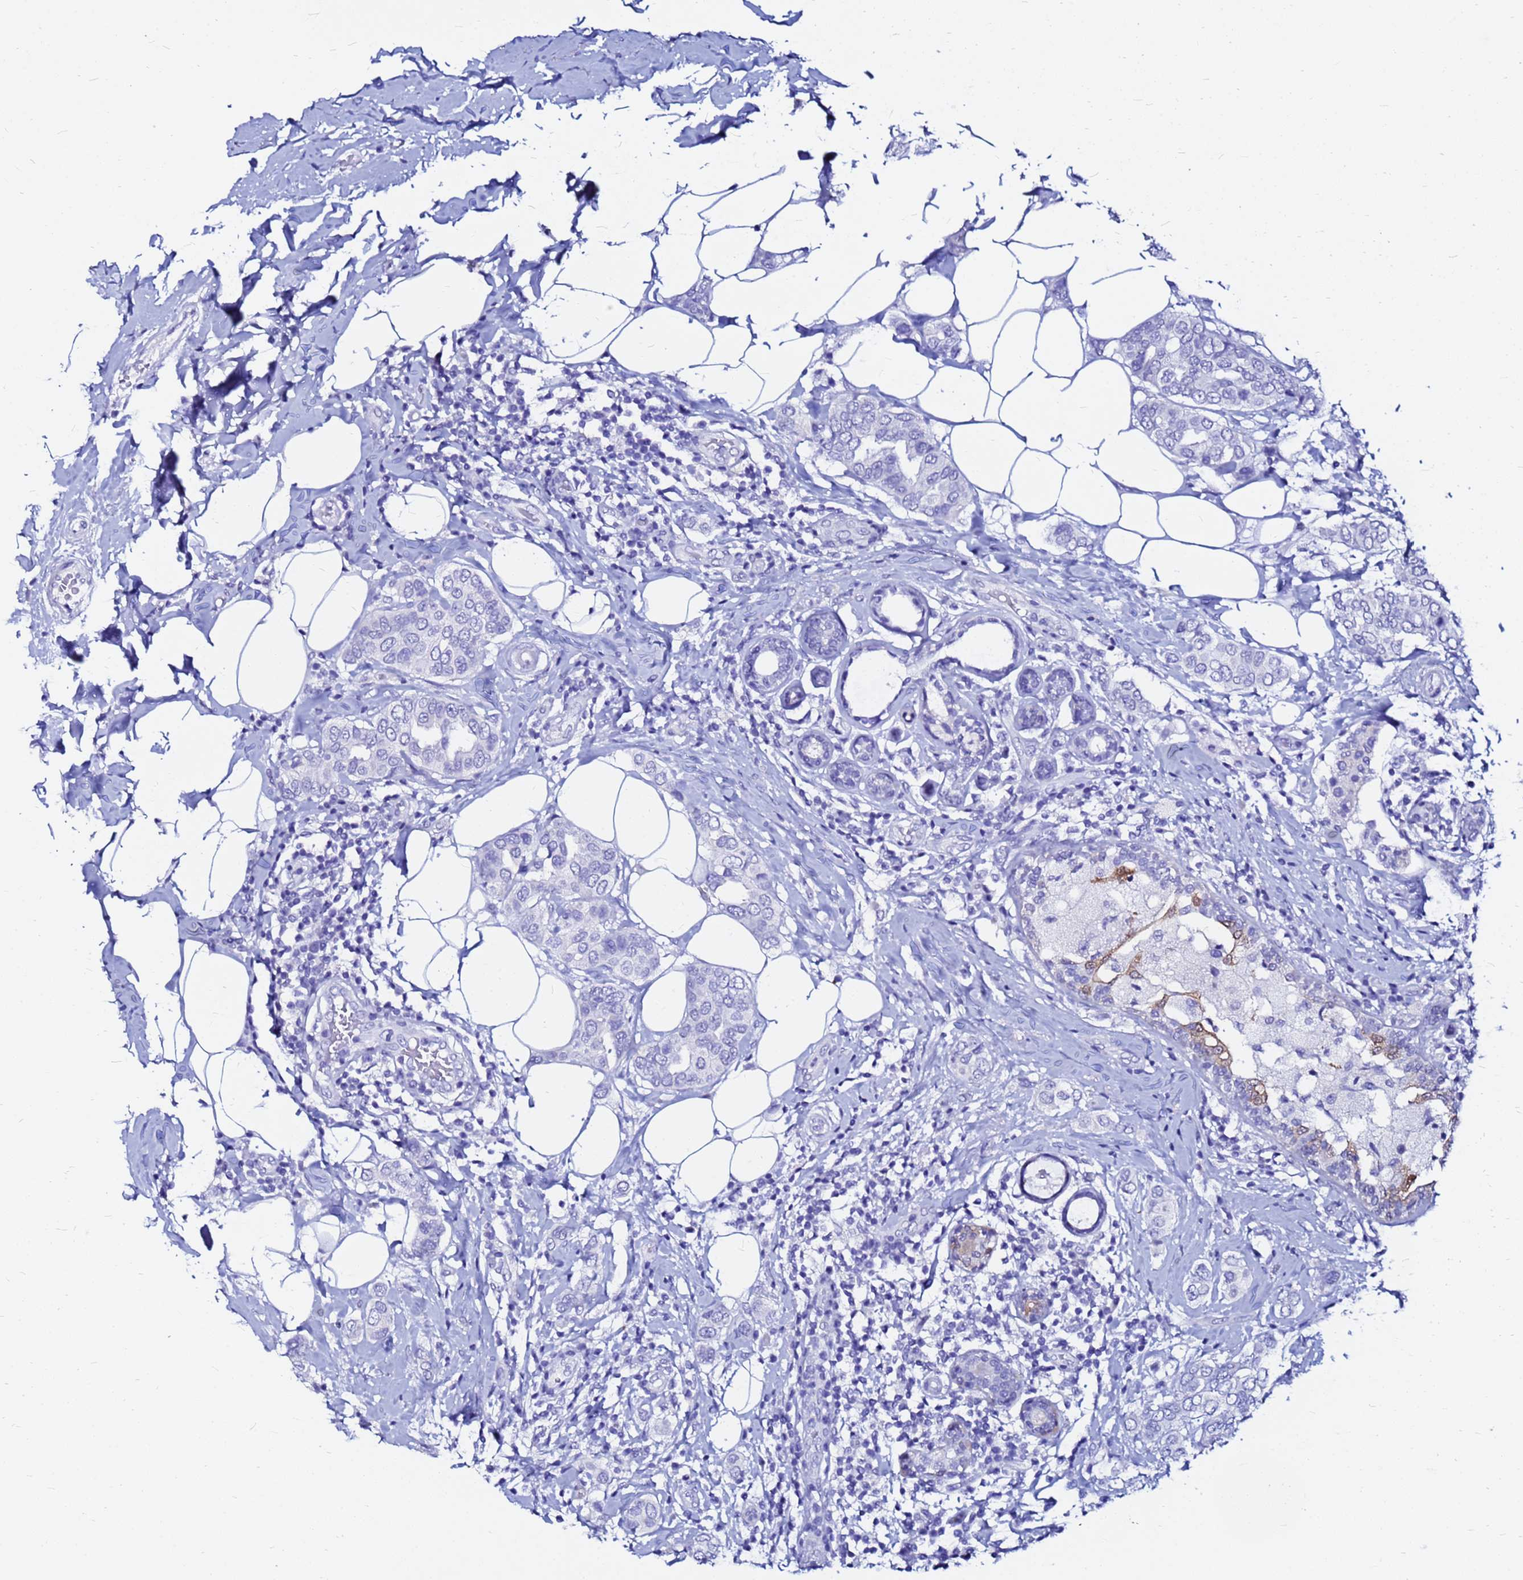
{"staining": {"intensity": "negative", "quantity": "none", "location": "none"}, "tissue": "breast cancer", "cell_type": "Tumor cells", "image_type": "cancer", "snomed": [{"axis": "morphology", "description": "Lobular carcinoma"}, {"axis": "topography", "description": "Breast"}], "caption": "Photomicrograph shows no significant protein expression in tumor cells of breast cancer.", "gene": "PPP1R14C", "patient": {"sex": "female", "age": 51}}